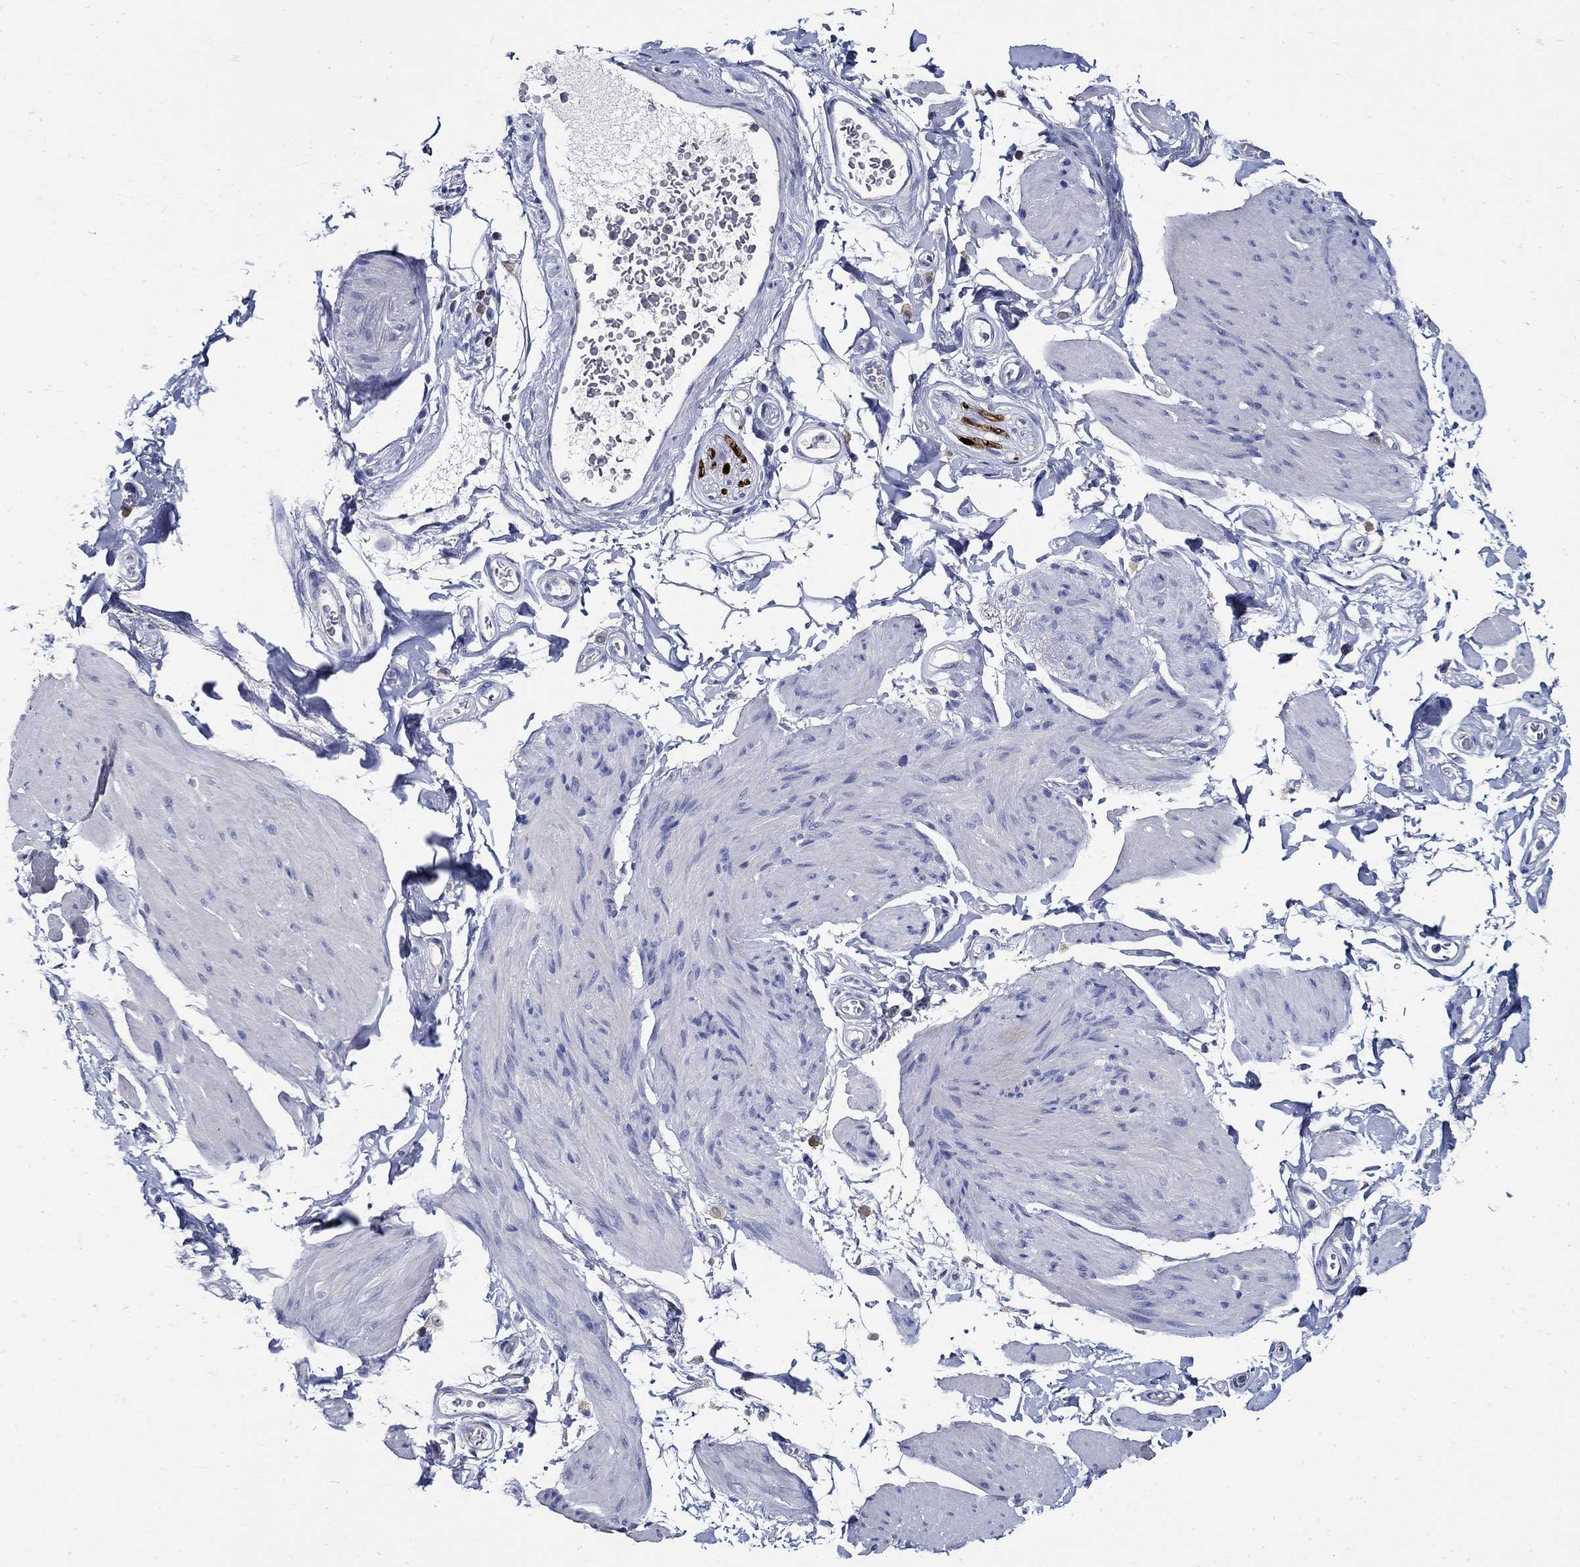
{"staining": {"intensity": "negative", "quantity": "none", "location": "none"}, "tissue": "smooth muscle", "cell_type": "Smooth muscle cells", "image_type": "normal", "snomed": [{"axis": "morphology", "description": "Normal tissue, NOS"}, {"axis": "topography", "description": "Adipose tissue"}, {"axis": "topography", "description": "Smooth muscle"}, {"axis": "topography", "description": "Peripheral nerve tissue"}], "caption": "Protein analysis of normal smooth muscle reveals no significant staining in smooth muscle cells. The staining was performed using DAB to visualize the protein expression in brown, while the nuclei were stained in blue with hematoxylin (Magnification: 20x).", "gene": "PRX", "patient": {"sex": "male", "age": 83}}